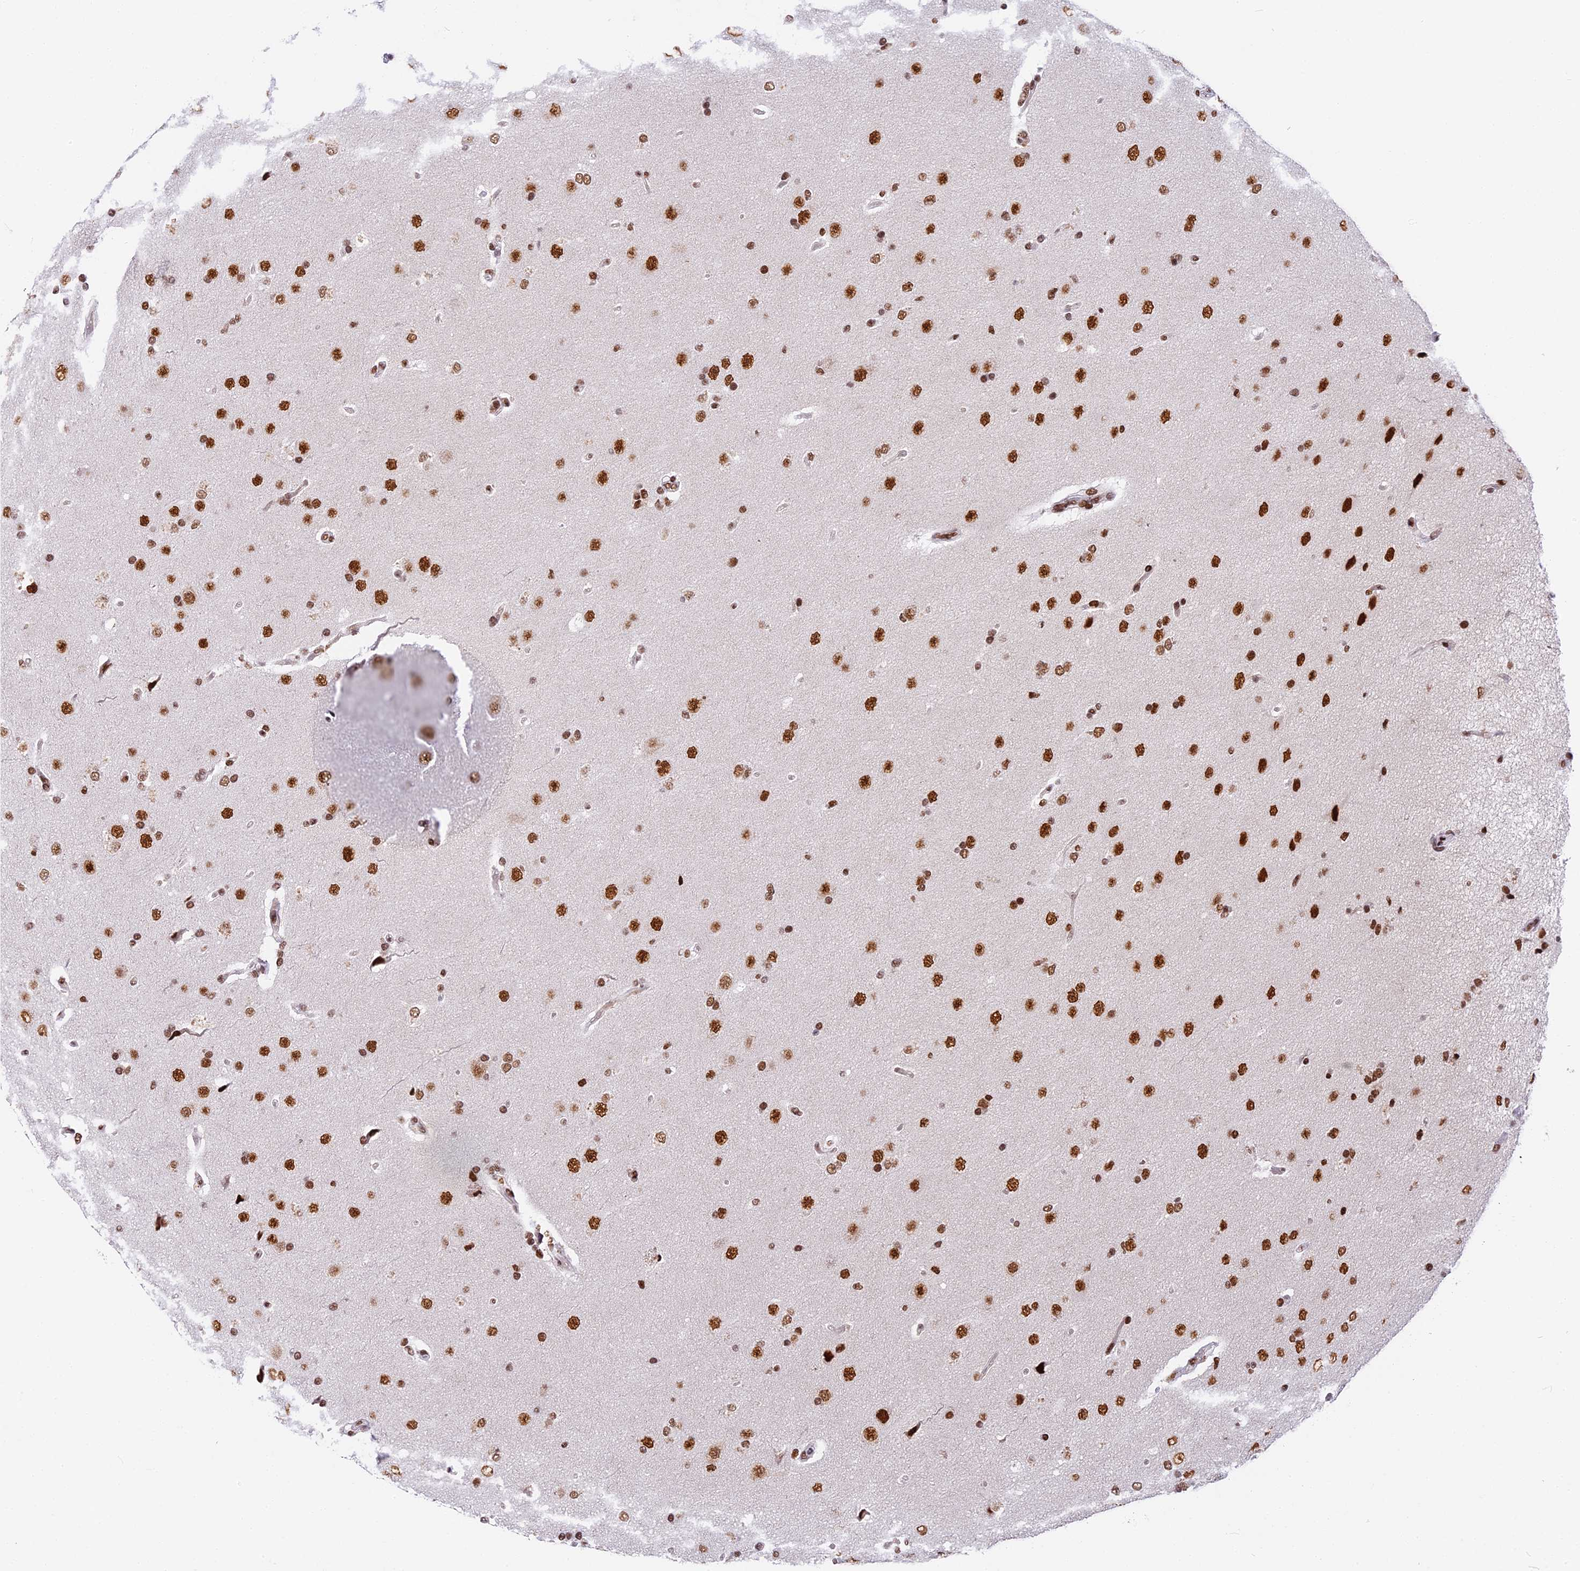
{"staining": {"intensity": "strong", "quantity": ">75%", "location": "nuclear"}, "tissue": "glioma", "cell_type": "Tumor cells", "image_type": "cancer", "snomed": [{"axis": "morphology", "description": "Glioma, malignant, High grade"}, {"axis": "topography", "description": "Brain"}], "caption": "Approximately >75% of tumor cells in human glioma demonstrate strong nuclear protein staining as visualized by brown immunohistochemical staining.", "gene": "SBNO1", "patient": {"sex": "male", "age": 72}}